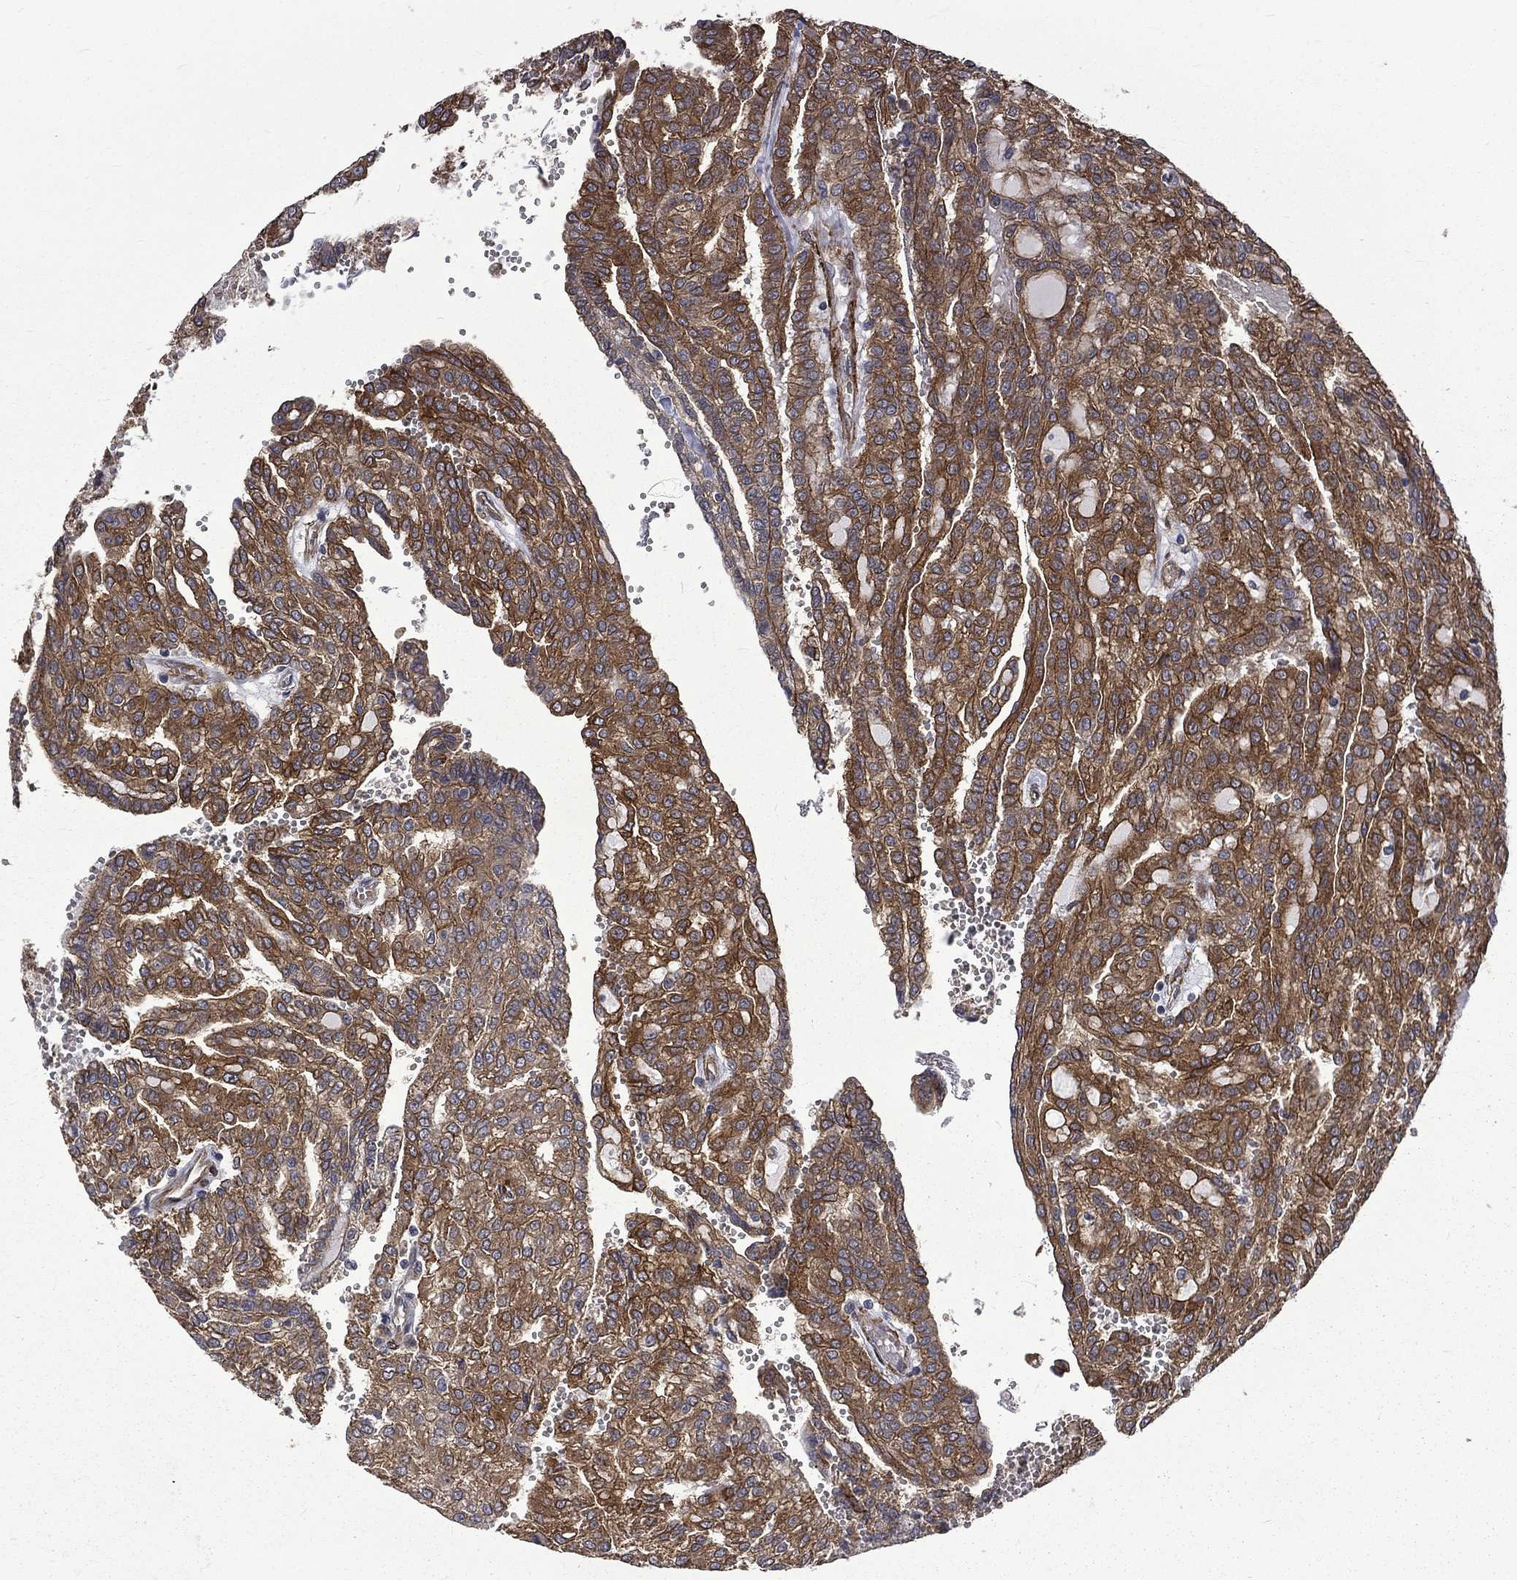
{"staining": {"intensity": "strong", "quantity": "25%-75%", "location": "cytoplasmic/membranous"}, "tissue": "renal cancer", "cell_type": "Tumor cells", "image_type": "cancer", "snomed": [{"axis": "morphology", "description": "Adenocarcinoma, NOS"}, {"axis": "topography", "description": "Kidney"}], "caption": "The immunohistochemical stain highlights strong cytoplasmic/membranous expression in tumor cells of adenocarcinoma (renal) tissue.", "gene": "PPFIBP1", "patient": {"sex": "male", "age": 63}}